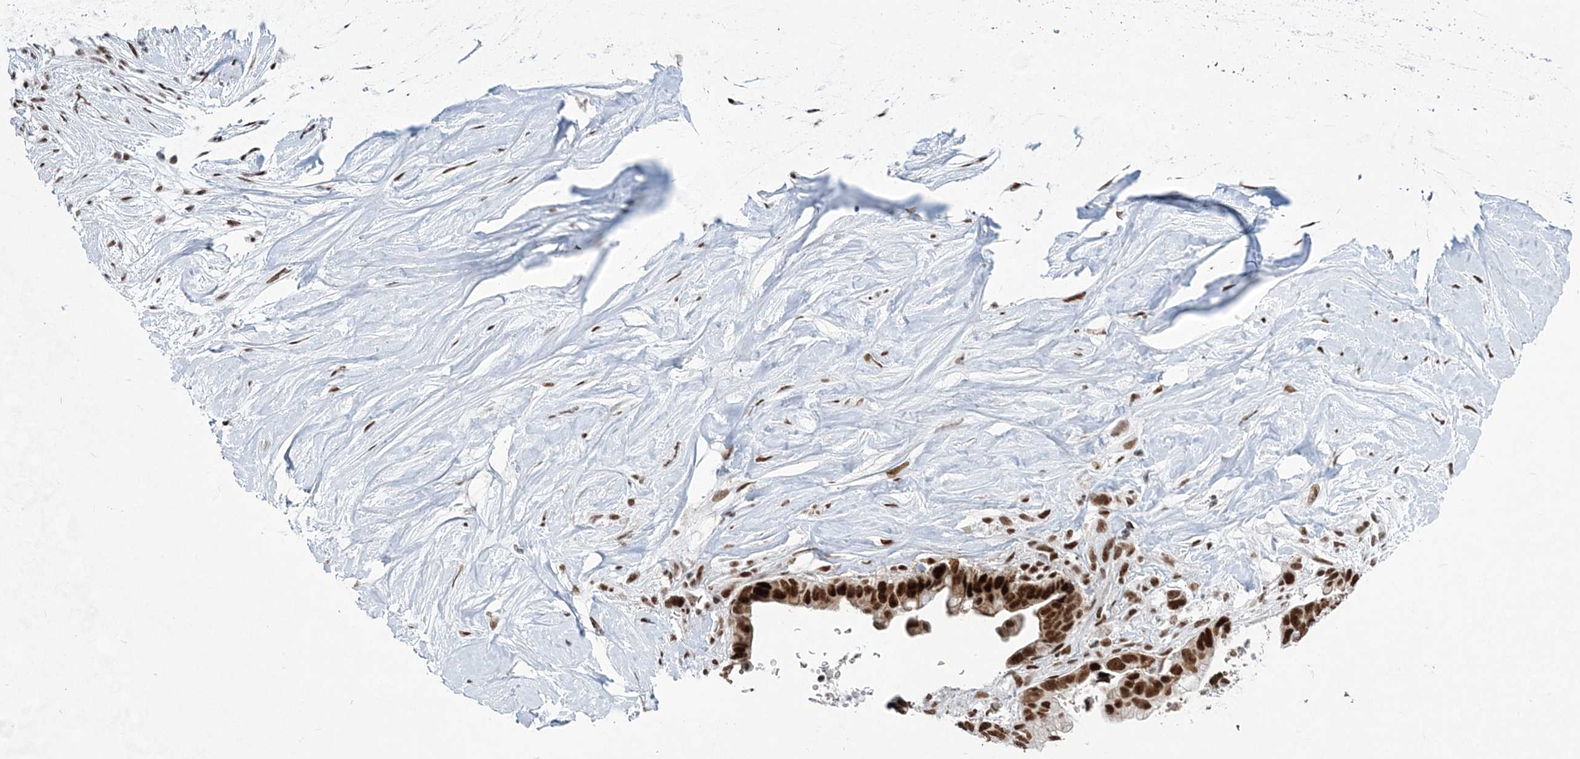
{"staining": {"intensity": "strong", "quantity": ">75%", "location": "nuclear"}, "tissue": "pancreatic cancer", "cell_type": "Tumor cells", "image_type": "cancer", "snomed": [{"axis": "morphology", "description": "Adenocarcinoma, NOS"}, {"axis": "topography", "description": "Pancreas"}], "caption": "This is a histology image of immunohistochemistry staining of pancreatic adenocarcinoma, which shows strong expression in the nuclear of tumor cells.", "gene": "ZBTB7A", "patient": {"sex": "female", "age": 72}}